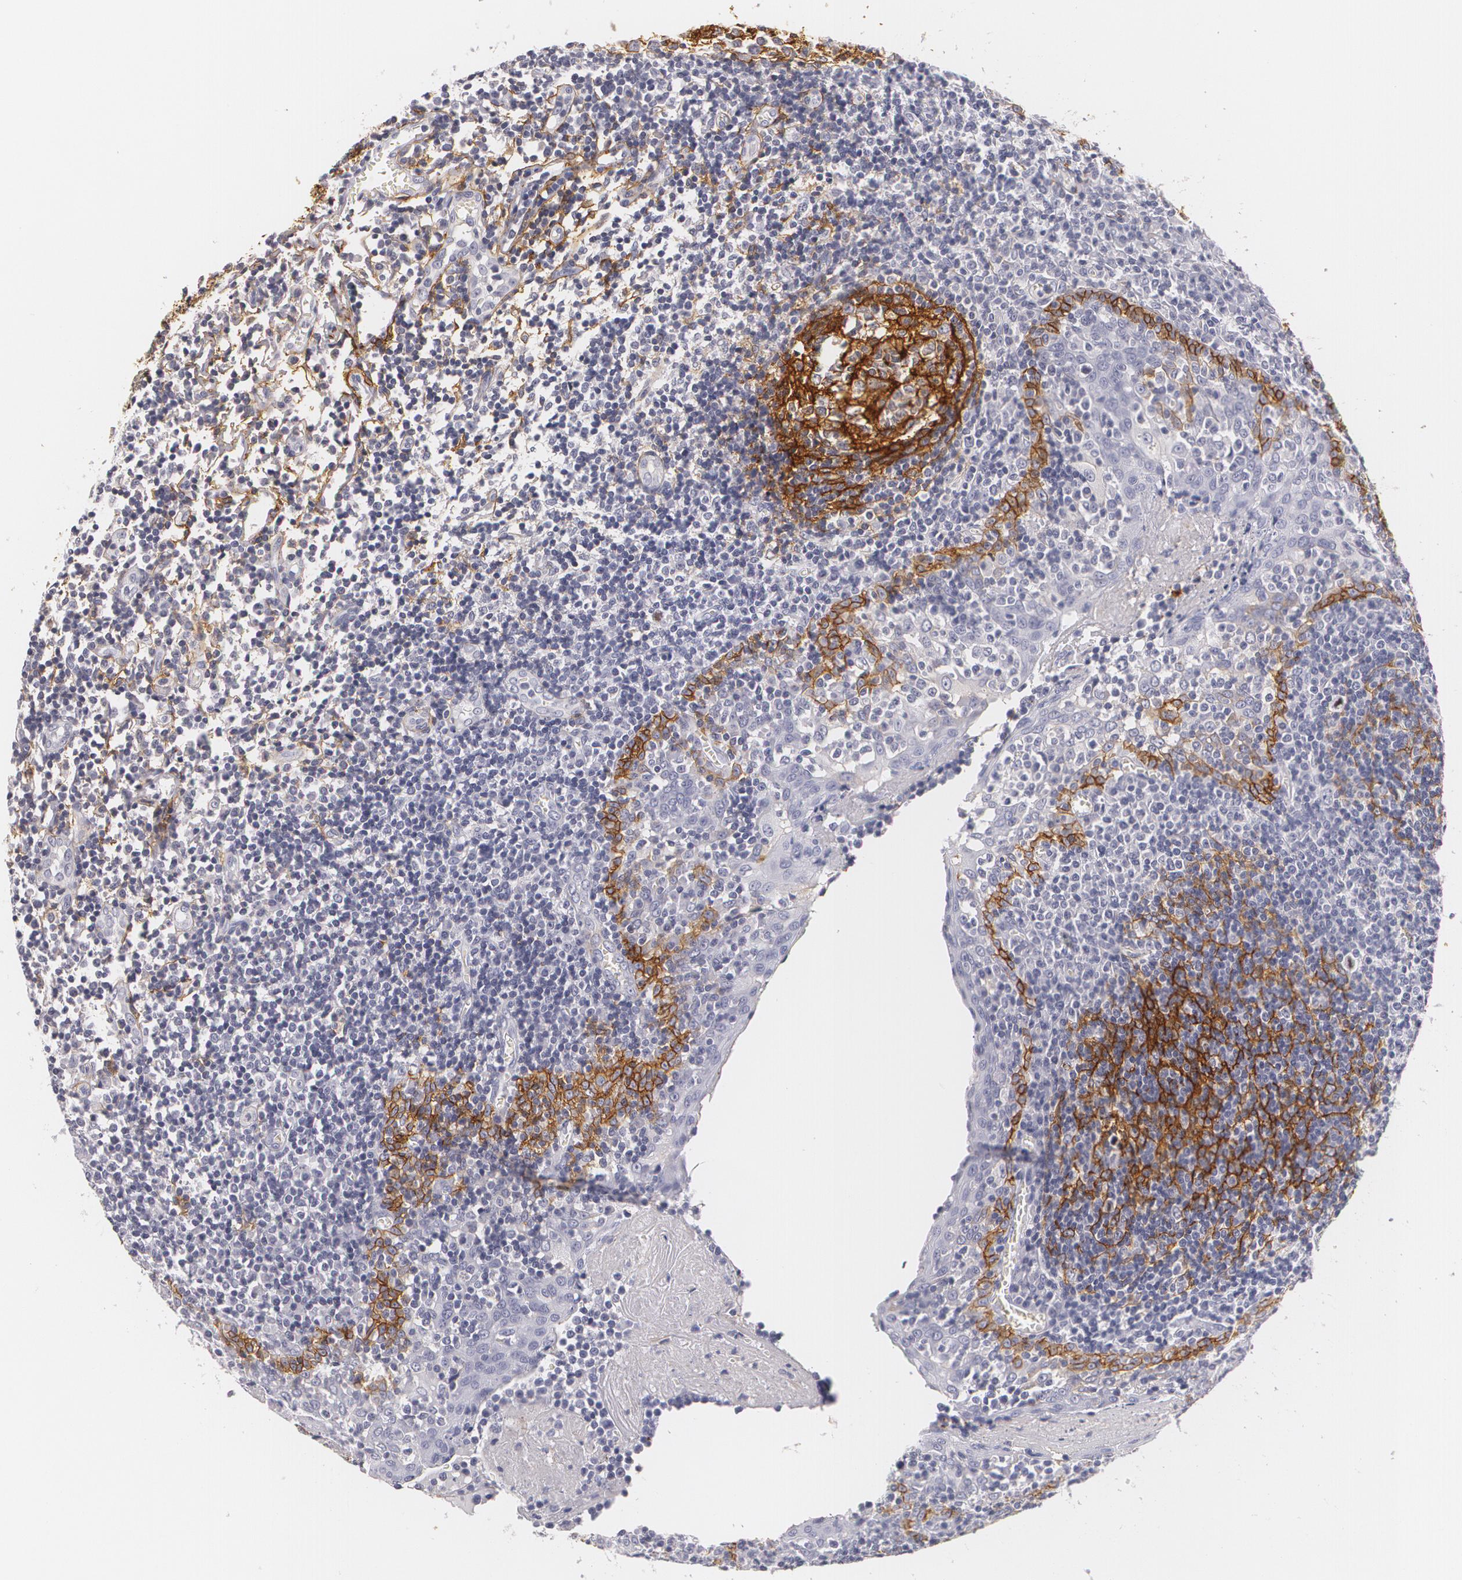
{"staining": {"intensity": "negative", "quantity": "none", "location": "none"}, "tissue": "tonsil", "cell_type": "Germinal center cells", "image_type": "normal", "snomed": [{"axis": "morphology", "description": "Normal tissue, NOS"}, {"axis": "topography", "description": "Tonsil"}], "caption": "Immunohistochemistry of unremarkable tonsil exhibits no staining in germinal center cells.", "gene": "NGFR", "patient": {"sex": "female", "age": 41}}